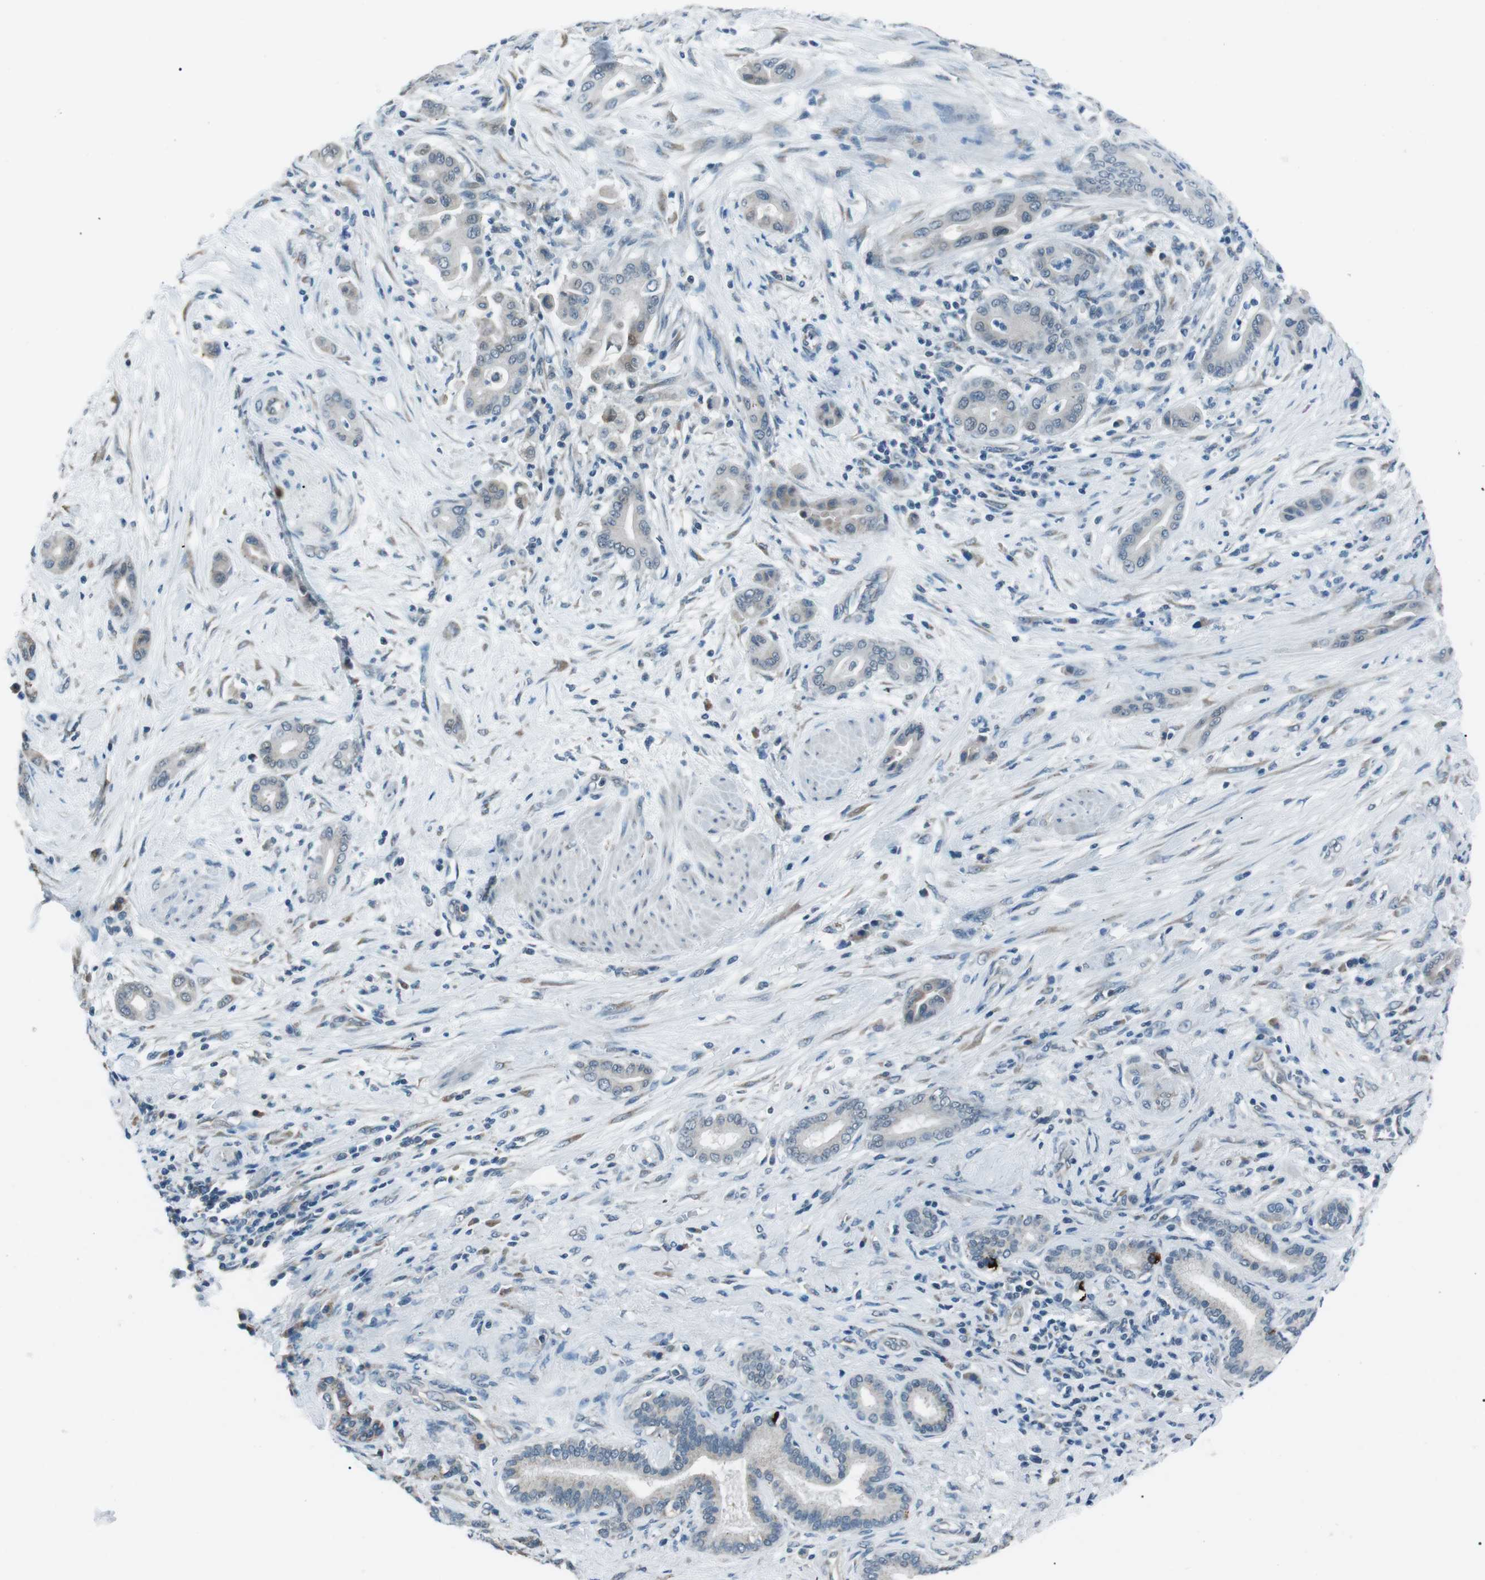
{"staining": {"intensity": "weak", "quantity": "25%-75%", "location": "cytoplasmic/membranous"}, "tissue": "pancreatic cancer", "cell_type": "Tumor cells", "image_type": "cancer", "snomed": [{"axis": "morphology", "description": "Normal tissue, NOS"}, {"axis": "morphology", "description": "Adenocarcinoma, NOS"}, {"axis": "topography", "description": "Pancreas"}], "caption": "Immunohistochemistry image of human pancreatic adenocarcinoma stained for a protein (brown), which displays low levels of weak cytoplasmic/membranous staining in about 25%-75% of tumor cells.", "gene": "SERPINB2", "patient": {"sex": "male", "age": 63}}